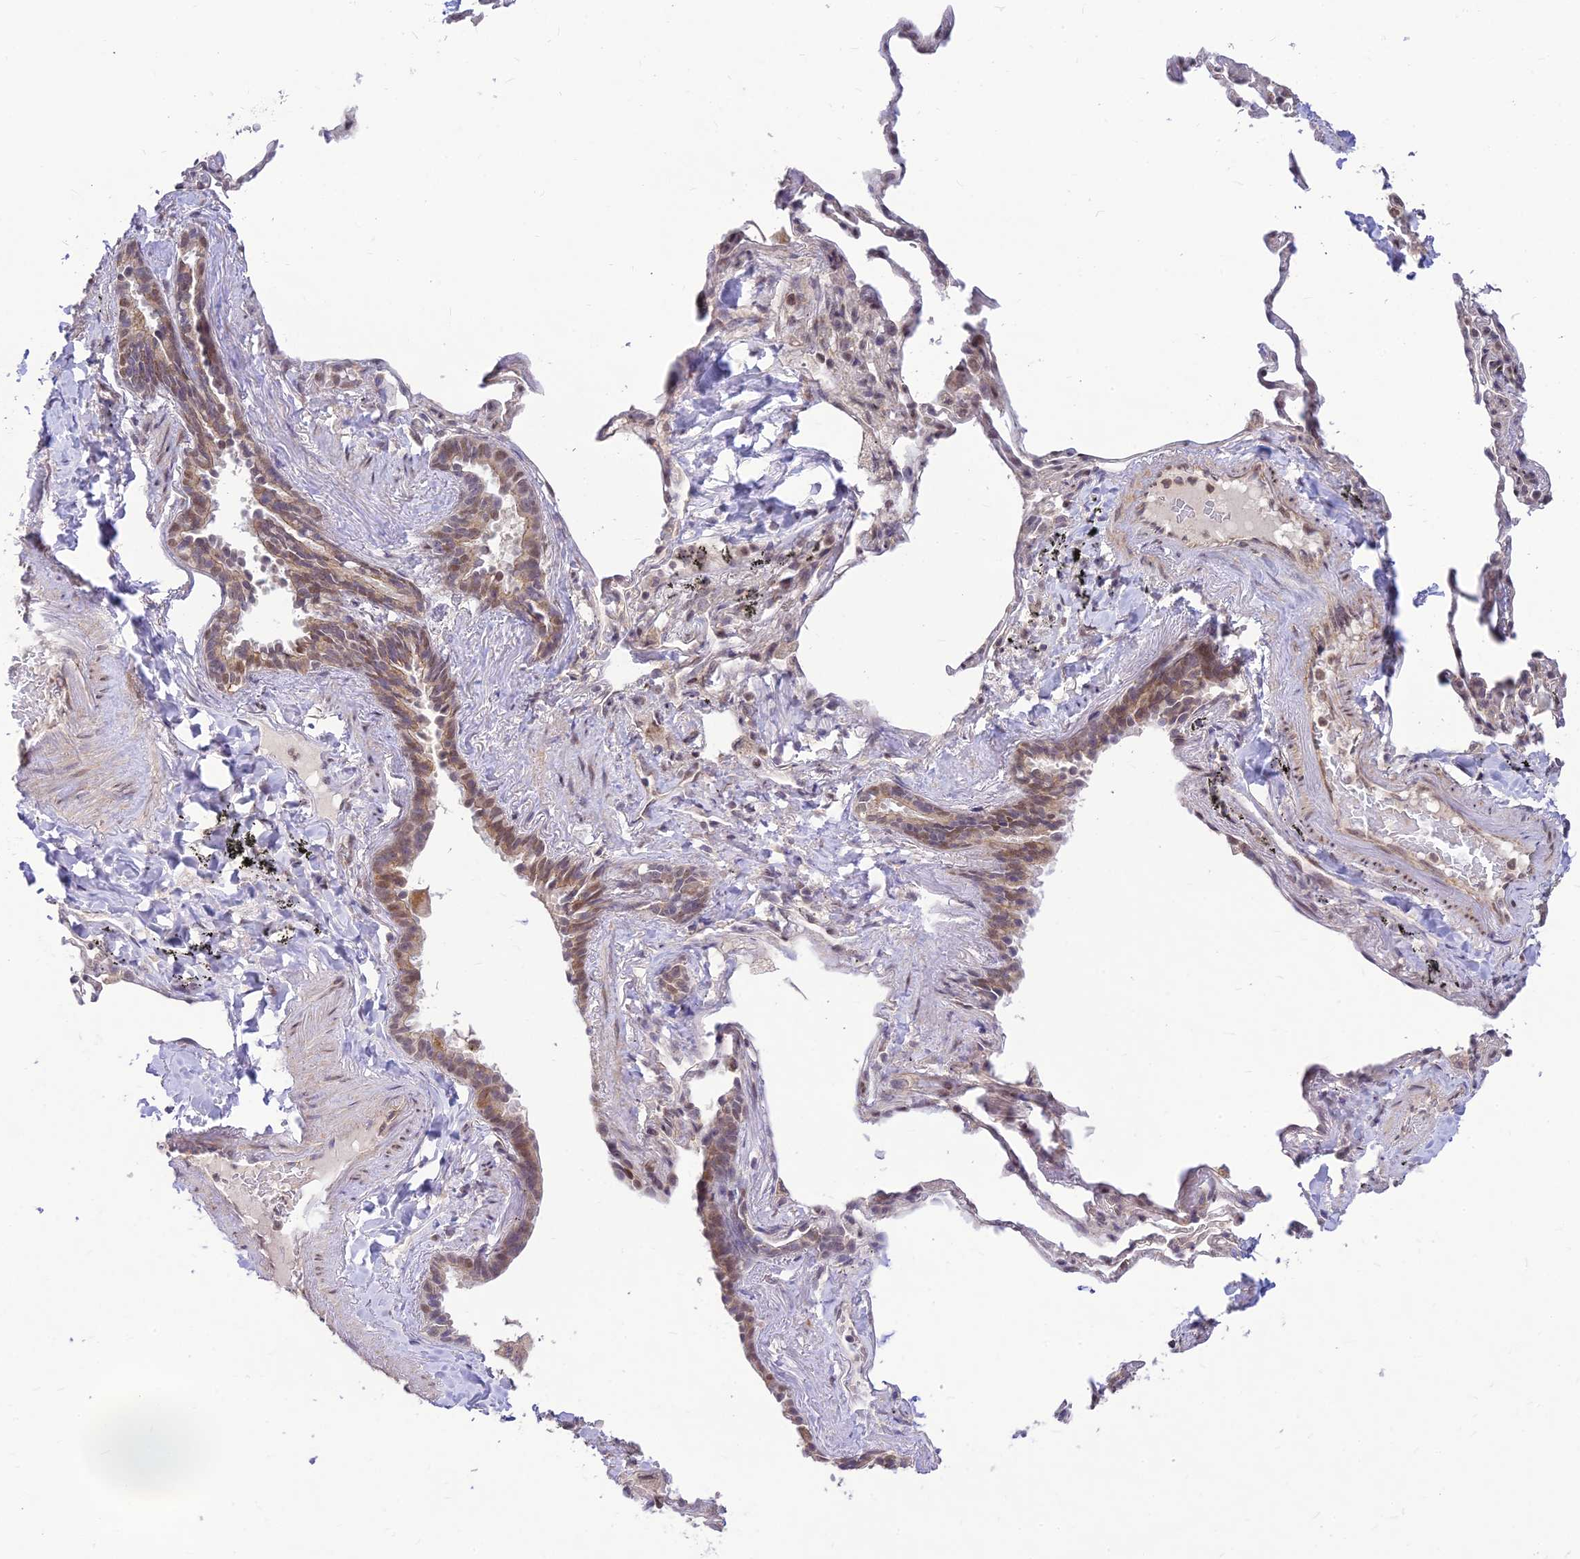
{"staining": {"intensity": "negative", "quantity": "none", "location": "none"}, "tissue": "adipose tissue", "cell_type": "Adipocytes", "image_type": "normal", "snomed": [{"axis": "morphology", "description": "Normal tissue, NOS"}, {"axis": "topography", "description": "Lymph node"}, {"axis": "topography", "description": "Bronchus"}], "caption": "Immunohistochemistry image of unremarkable human adipose tissue stained for a protein (brown), which demonstrates no positivity in adipocytes.", "gene": "MICOS13", "patient": {"sex": "male", "age": 63}}